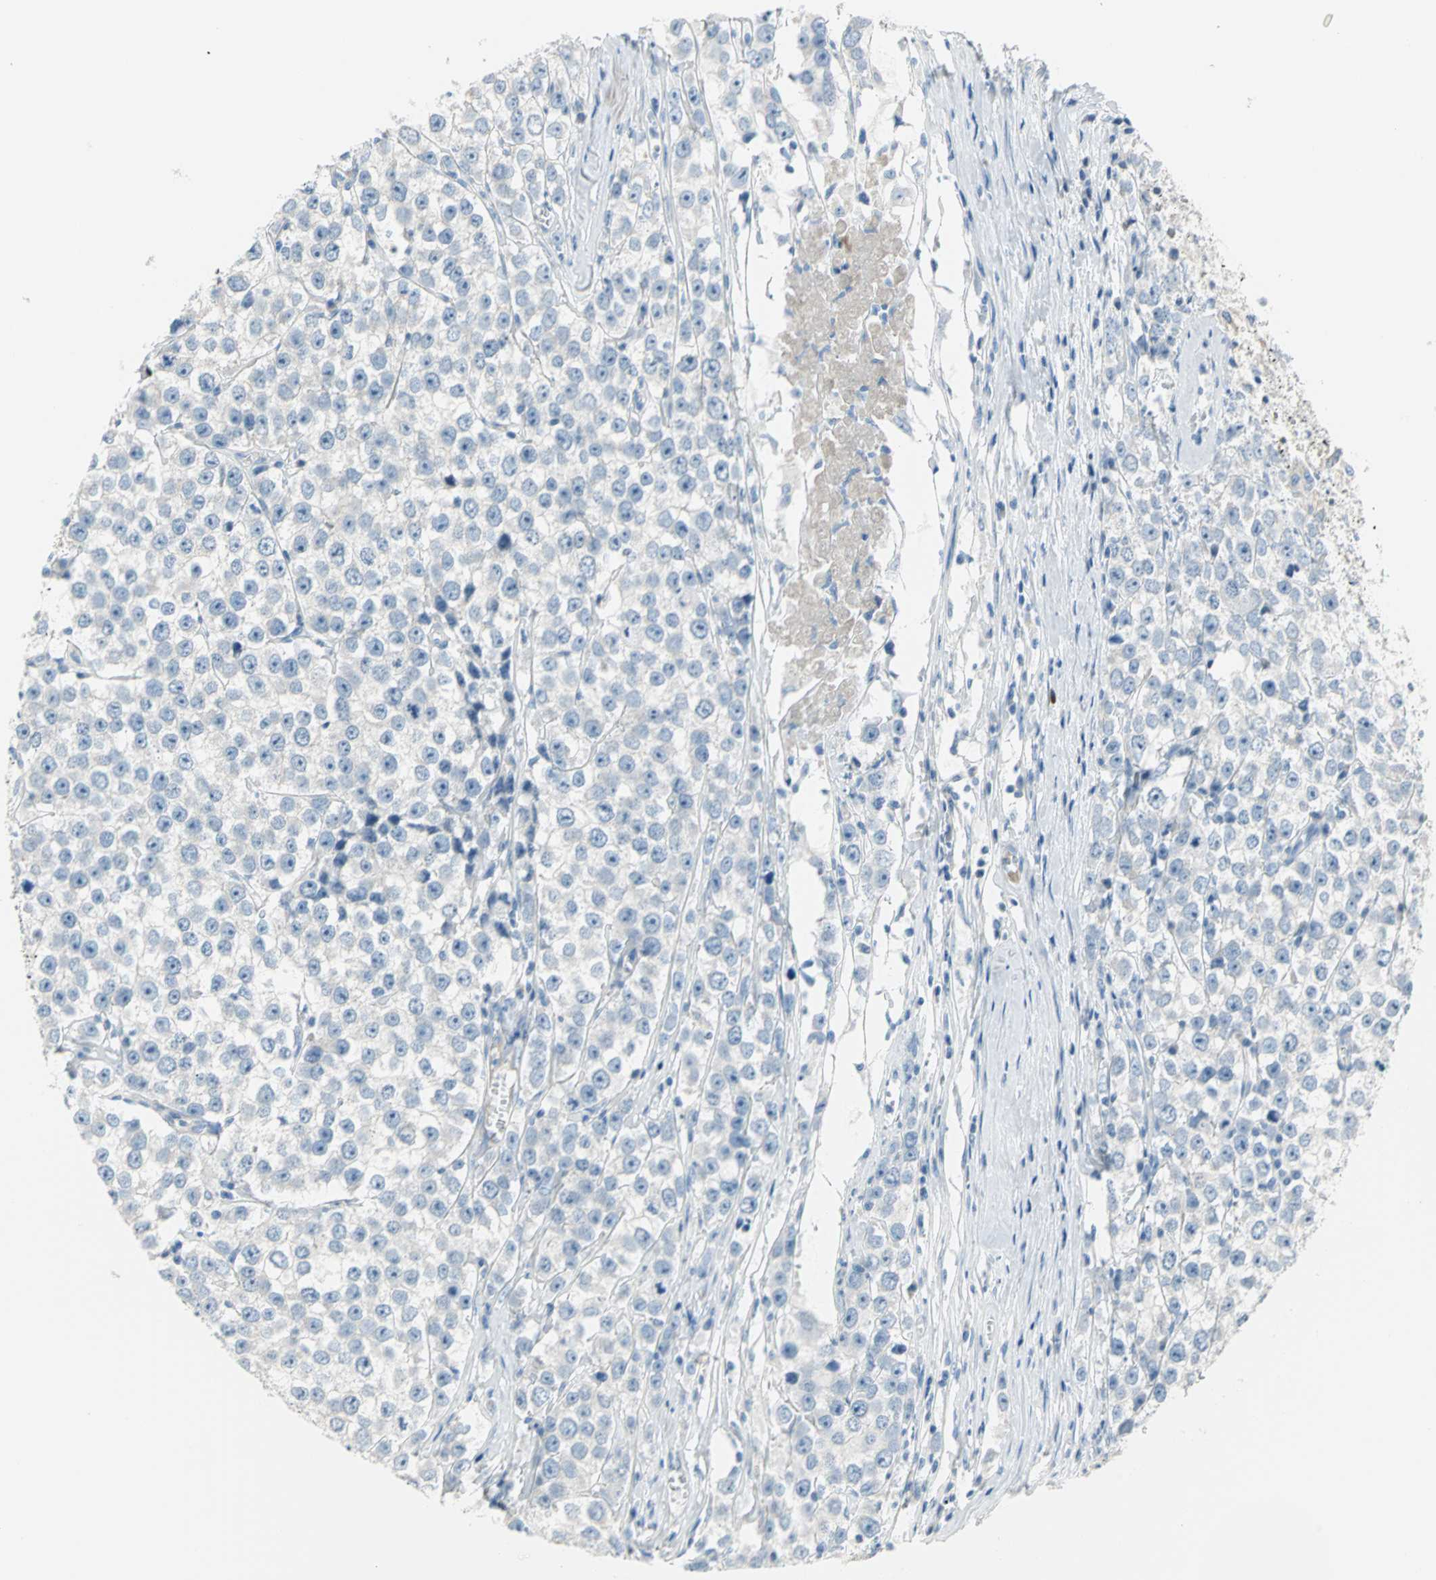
{"staining": {"intensity": "negative", "quantity": "none", "location": "none"}, "tissue": "testis cancer", "cell_type": "Tumor cells", "image_type": "cancer", "snomed": [{"axis": "morphology", "description": "Seminoma, NOS"}, {"axis": "morphology", "description": "Carcinoma, Embryonal, NOS"}, {"axis": "topography", "description": "Testis"}], "caption": "Immunohistochemical staining of human testis cancer (embryonal carcinoma) reveals no significant staining in tumor cells.", "gene": "ALOX15", "patient": {"sex": "male", "age": 52}}